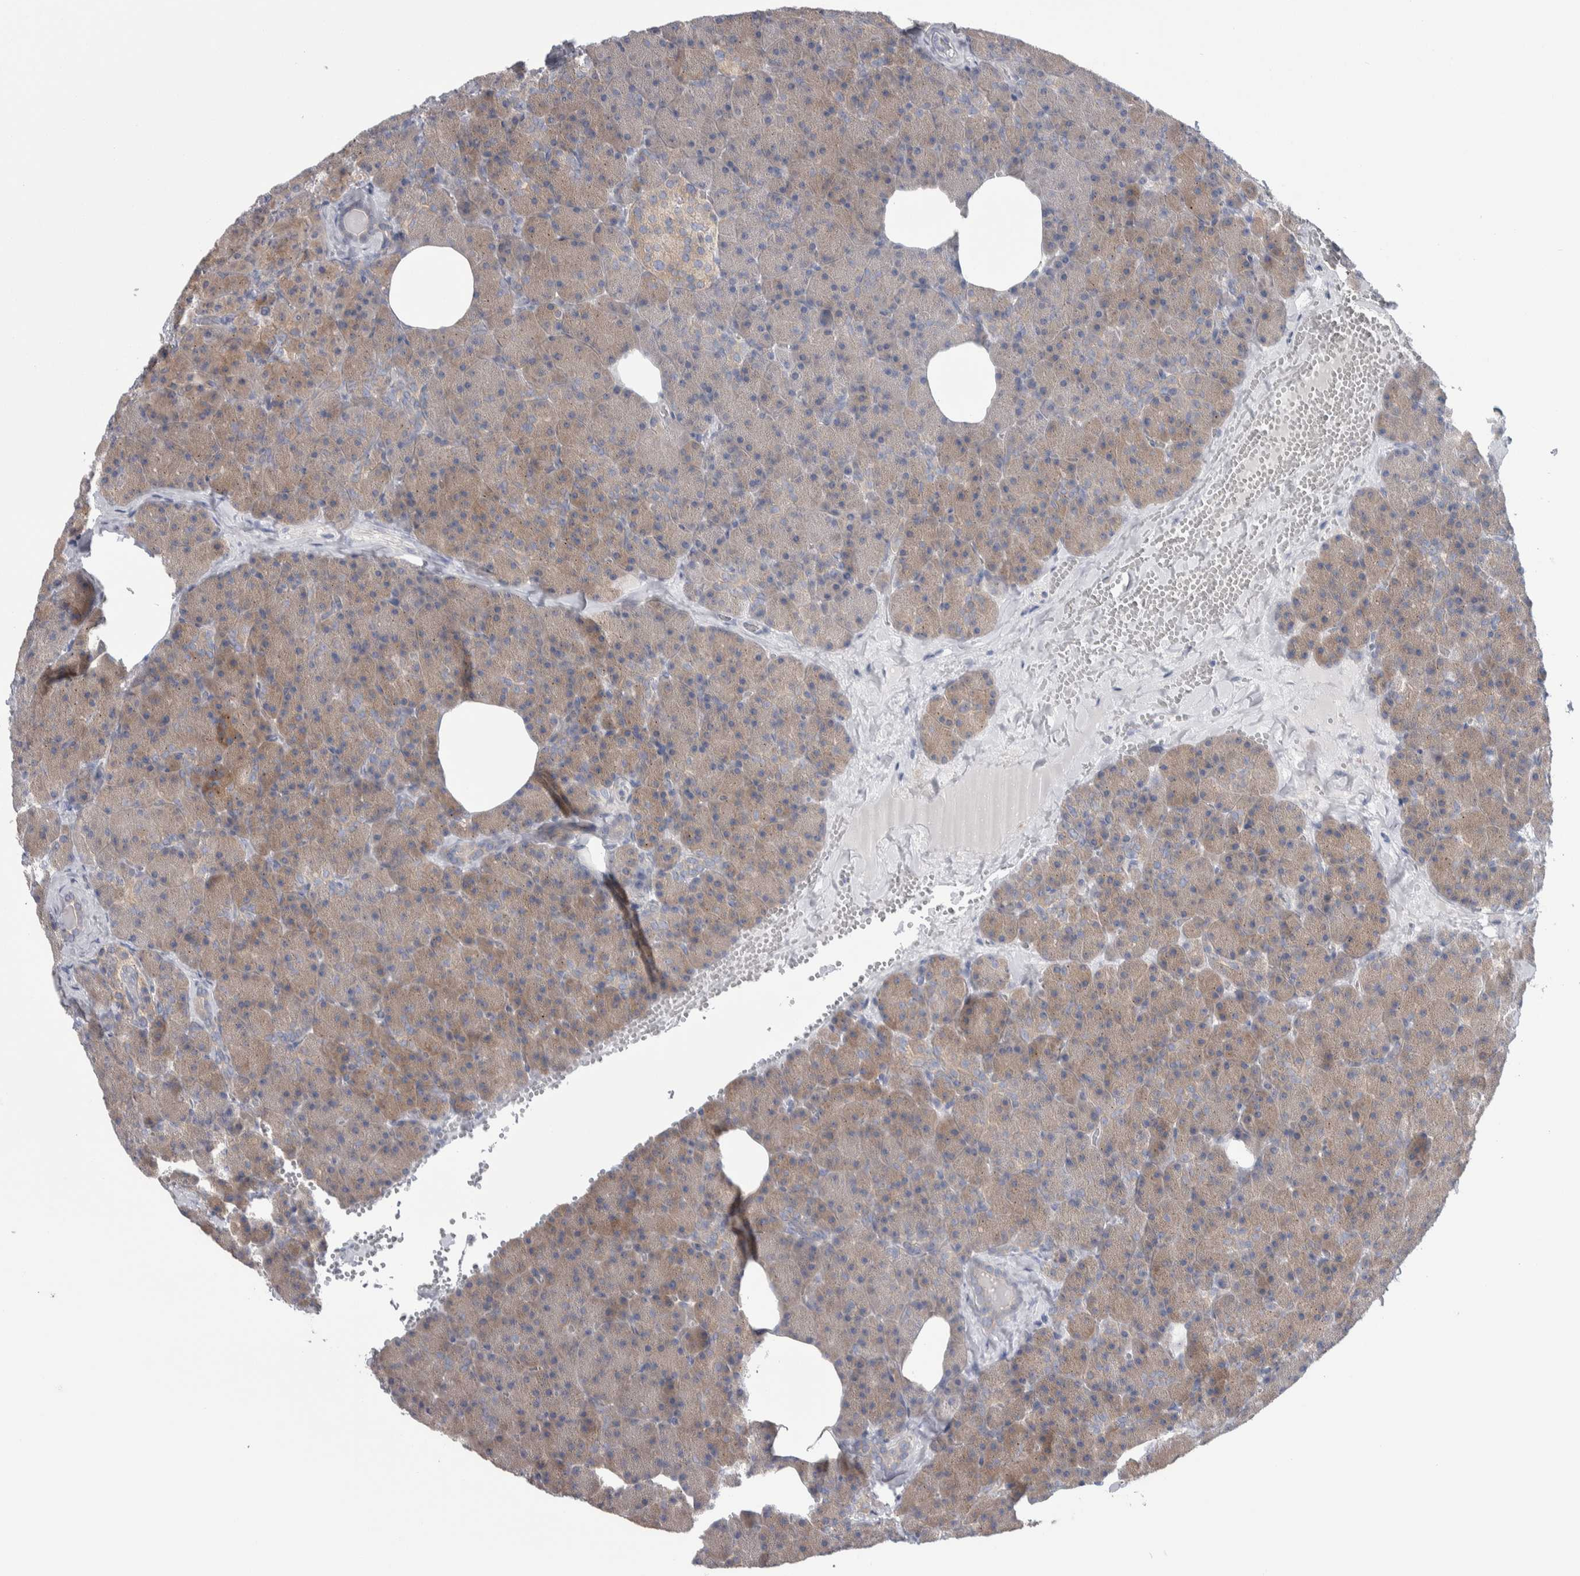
{"staining": {"intensity": "moderate", "quantity": ">75%", "location": "cytoplasmic/membranous"}, "tissue": "pancreas", "cell_type": "Exocrine glandular cells", "image_type": "normal", "snomed": [{"axis": "morphology", "description": "Normal tissue, NOS"}, {"axis": "morphology", "description": "Carcinoid, malignant, NOS"}, {"axis": "topography", "description": "Pancreas"}], "caption": "This image demonstrates immunohistochemistry (IHC) staining of unremarkable human pancreas, with medium moderate cytoplasmic/membranous positivity in about >75% of exocrine glandular cells.", "gene": "GPHN", "patient": {"sex": "female", "age": 35}}